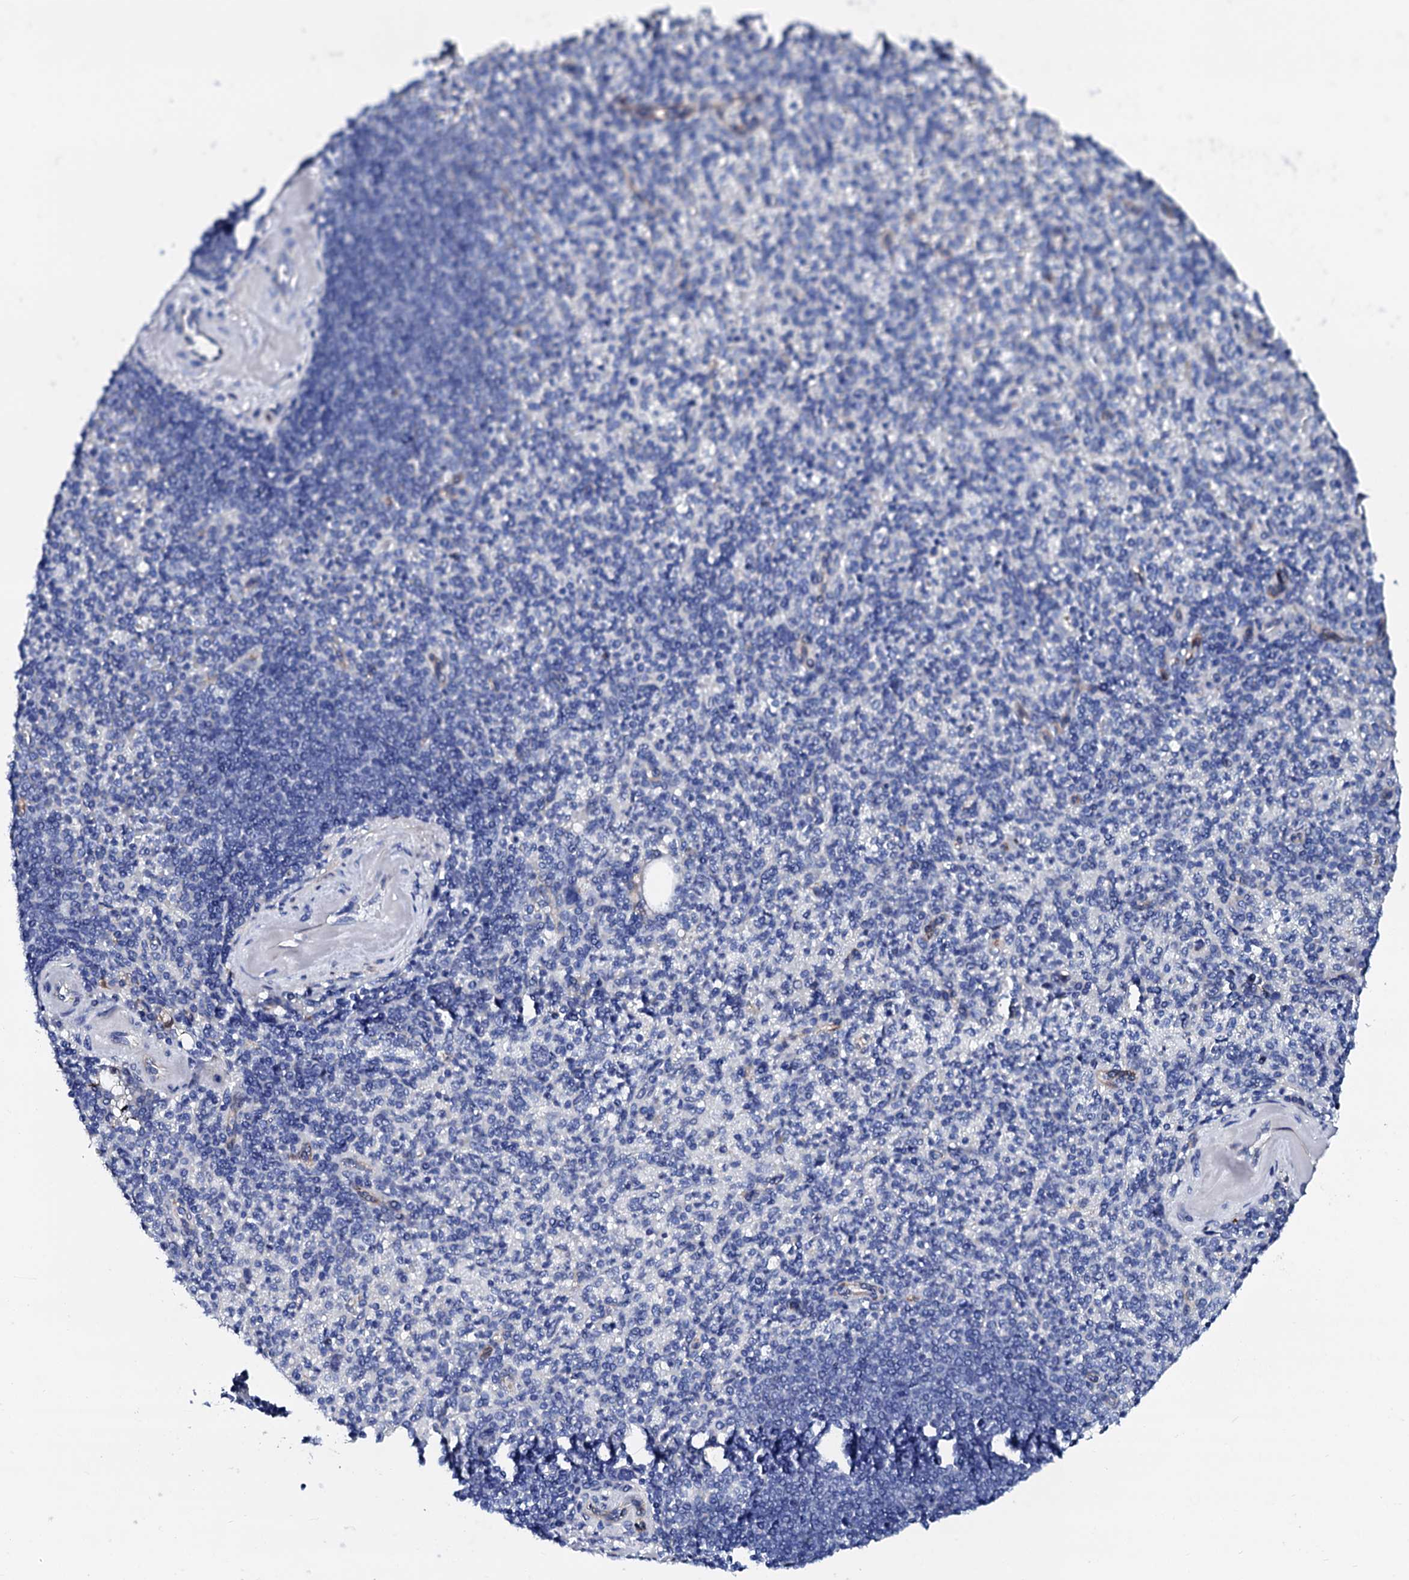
{"staining": {"intensity": "negative", "quantity": "none", "location": "none"}, "tissue": "spleen", "cell_type": "Cells in red pulp", "image_type": "normal", "snomed": [{"axis": "morphology", "description": "Normal tissue, NOS"}, {"axis": "topography", "description": "Spleen"}], "caption": "High power microscopy photomicrograph of an immunohistochemistry (IHC) histopathology image of normal spleen, revealing no significant staining in cells in red pulp. (Stains: DAB immunohistochemistry (IHC) with hematoxylin counter stain, Microscopy: brightfield microscopy at high magnification).", "gene": "TRDN", "patient": {"sex": "female", "age": 74}}